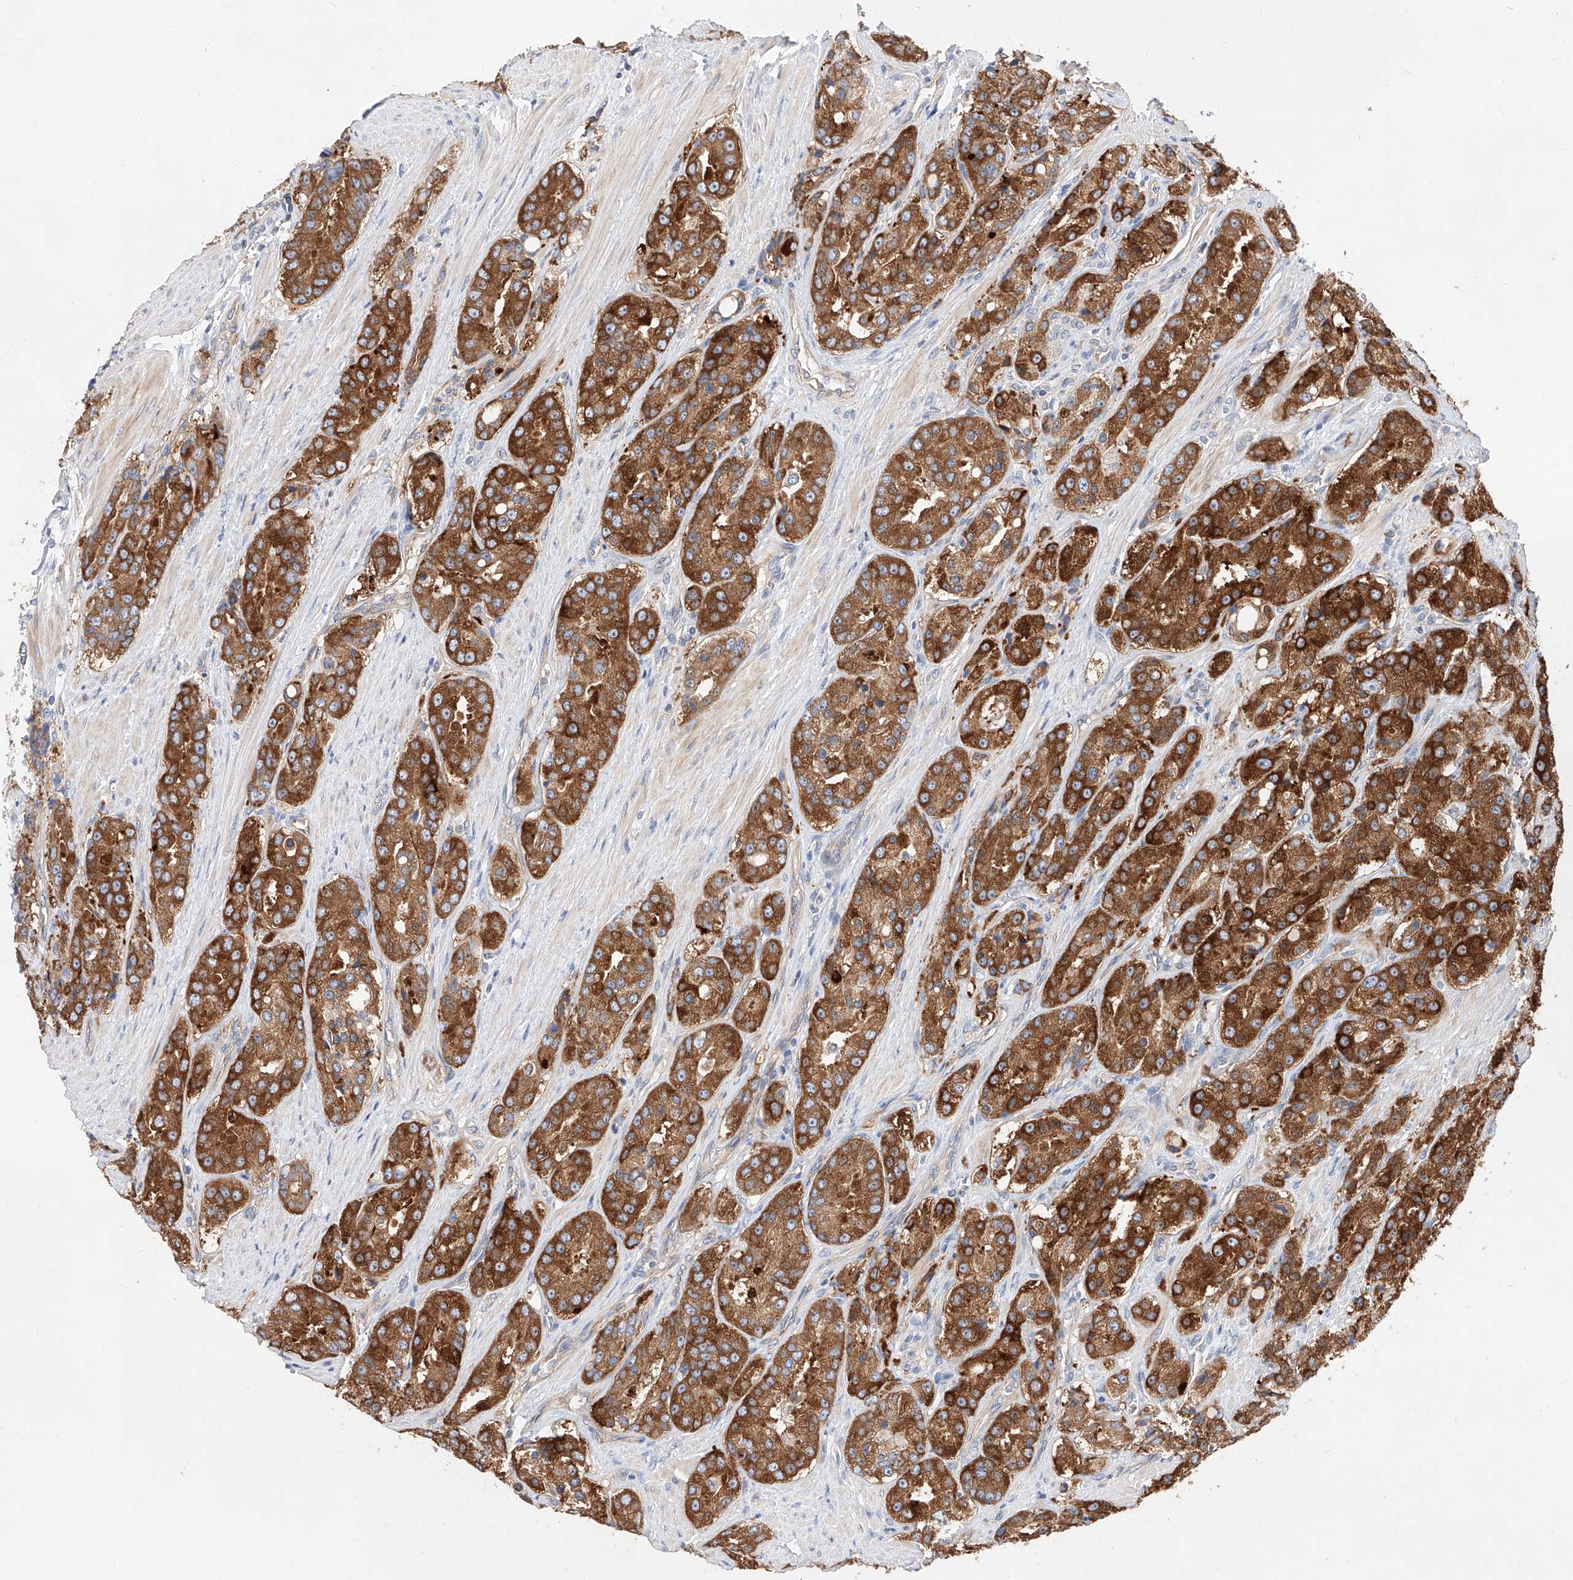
{"staining": {"intensity": "strong", "quantity": ">75%", "location": "cytoplasmic/membranous"}, "tissue": "prostate cancer", "cell_type": "Tumor cells", "image_type": "cancer", "snomed": [{"axis": "morphology", "description": "Adenocarcinoma, High grade"}, {"axis": "topography", "description": "Prostate"}], "caption": "DAB (3,3'-diaminobenzidine) immunohistochemical staining of human prostate cancer (adenocarcinoma (high-grade)) displays strong cytoplasmic/membranous protein expression in about >75% of tumor cells.", "gene": "GLMN", "patient": {"sex": "male", "age": 60}}